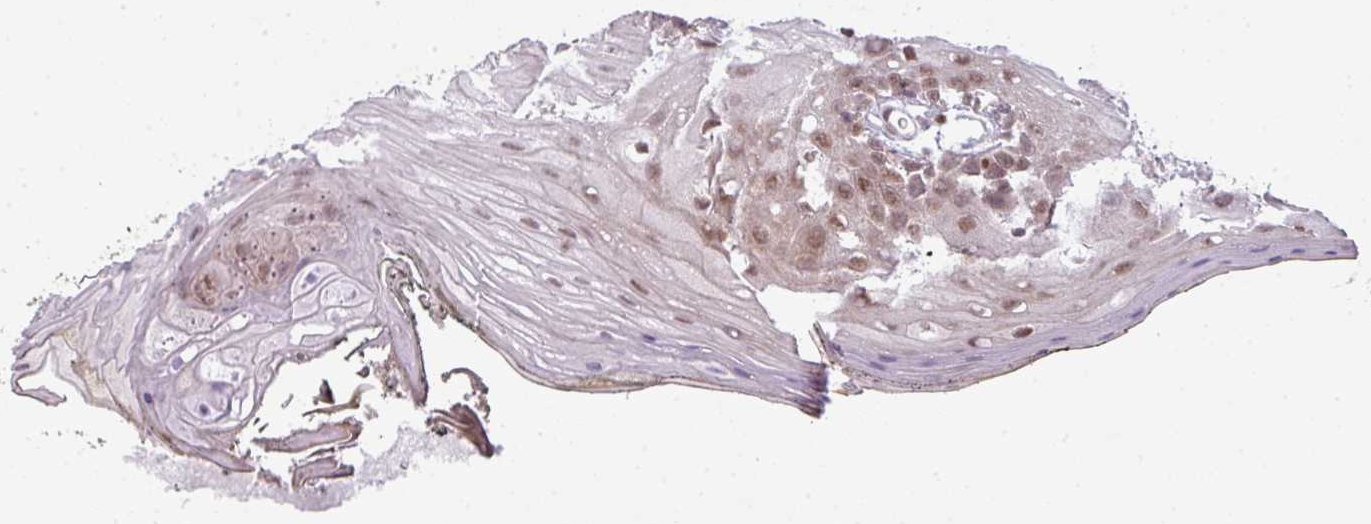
{"staining": {"intensity": "moderate", "quantity": "25%-75%", "location": "cytoplasmic/membranous,nuclear"}, "tissue": "oral mucosa", "cell_type": "Squamous epithelial cells", "image_type": "normal", "snomed": [{"axis": "morphology", "description": "Normal tissue, NOS"}, {"axis": "morphology", "description": "Squamous cell carcinoma, NOS"}, {"axis": "topography", "description": "Oral tissue"}, {"axis": "topography", "description": "Head-Neck"}], "caption": "Immunohistochemistry (IHC) of benign oral mucosa demonstrates medium levels of moderate cytoplasmic/membranous,nuclear staining in about 25%-75% of squamous epithelial cells. Nuclei are stained in blue.", "gene": "DERPC", "patient": {"sex": "female", "age": 81}}